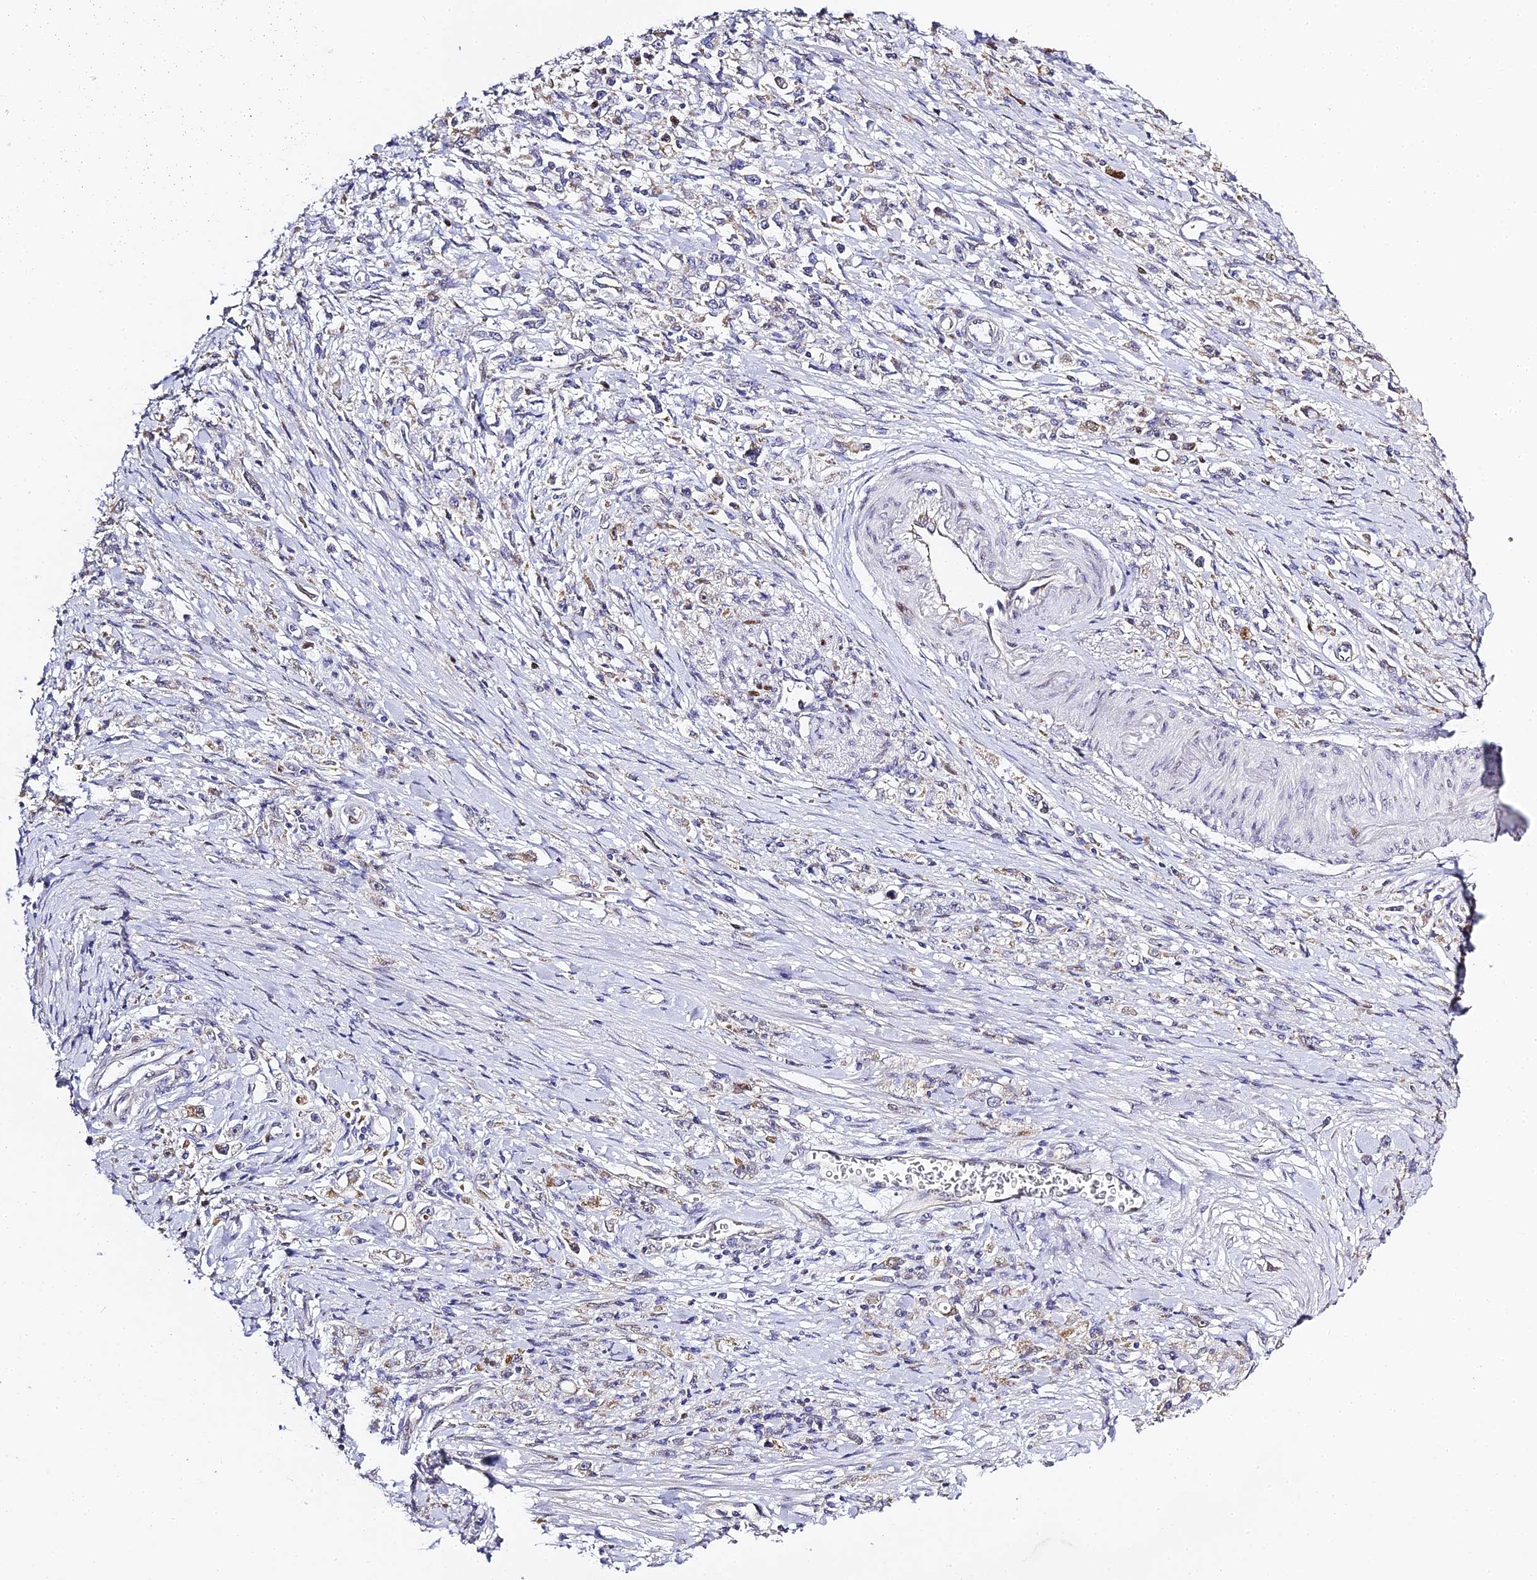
{"staining": {"intensity": "negative", "quantity": "none", "location": "none"}, "tissue": "stomach cancer", "cell_type": "Tumor cells", "image_type": "cancer", "snomed": [{"axis": "morphology", "description": "Adenocarcinoma, NOS"}, {"axis": "topography", "description": "Stomach"}], "caption": "This histopathology image is of adenocarcinoma (stomach) stained with IHC to label a protein in brown with the nuclei are counter-stained blue. There is no expression in tumor cells.", "gene": "SERP1", "patient": {"sex": "female", "age": 59}}